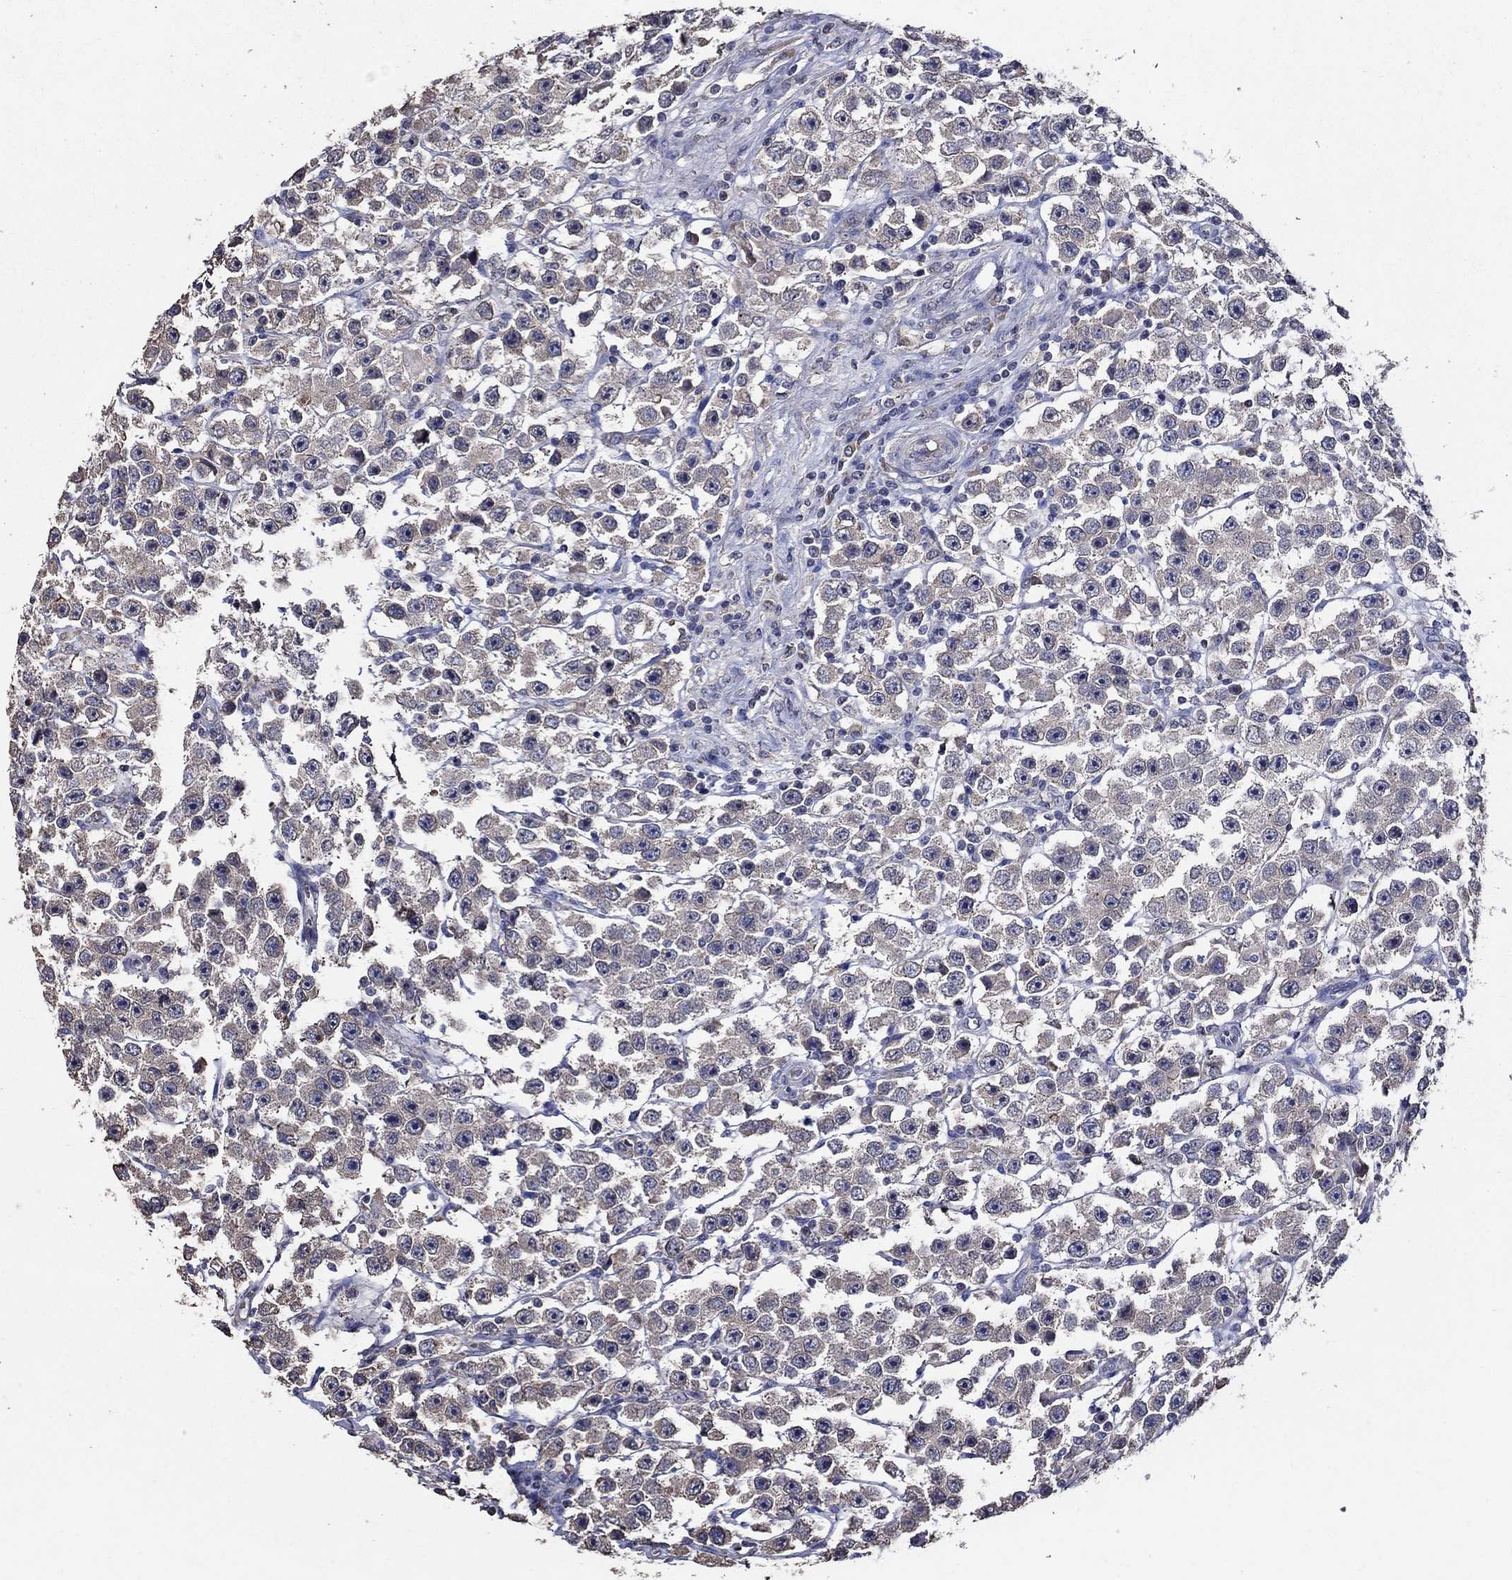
{"staining": {"intensity": "weak", "quantity": "<25%", "location": "cytoplasmic/membranous"}, "tissue": "testis cancer", "cell_type": "Tumor cells", "image_type": "cancer", "snomed": [{"axis": "morphology", "description": "Seminoma, NOS"}, {"axis": "topography", "description": "Testis"}], "caption": "High magnification brightfield microscopy of seminoma (testis) stained with DAB (brown) and counterstained with hematoxylin (blue): tumor cells show no significant expression.", "gene": "HAP1", "patient": {"sex": "male", "age": 45}}